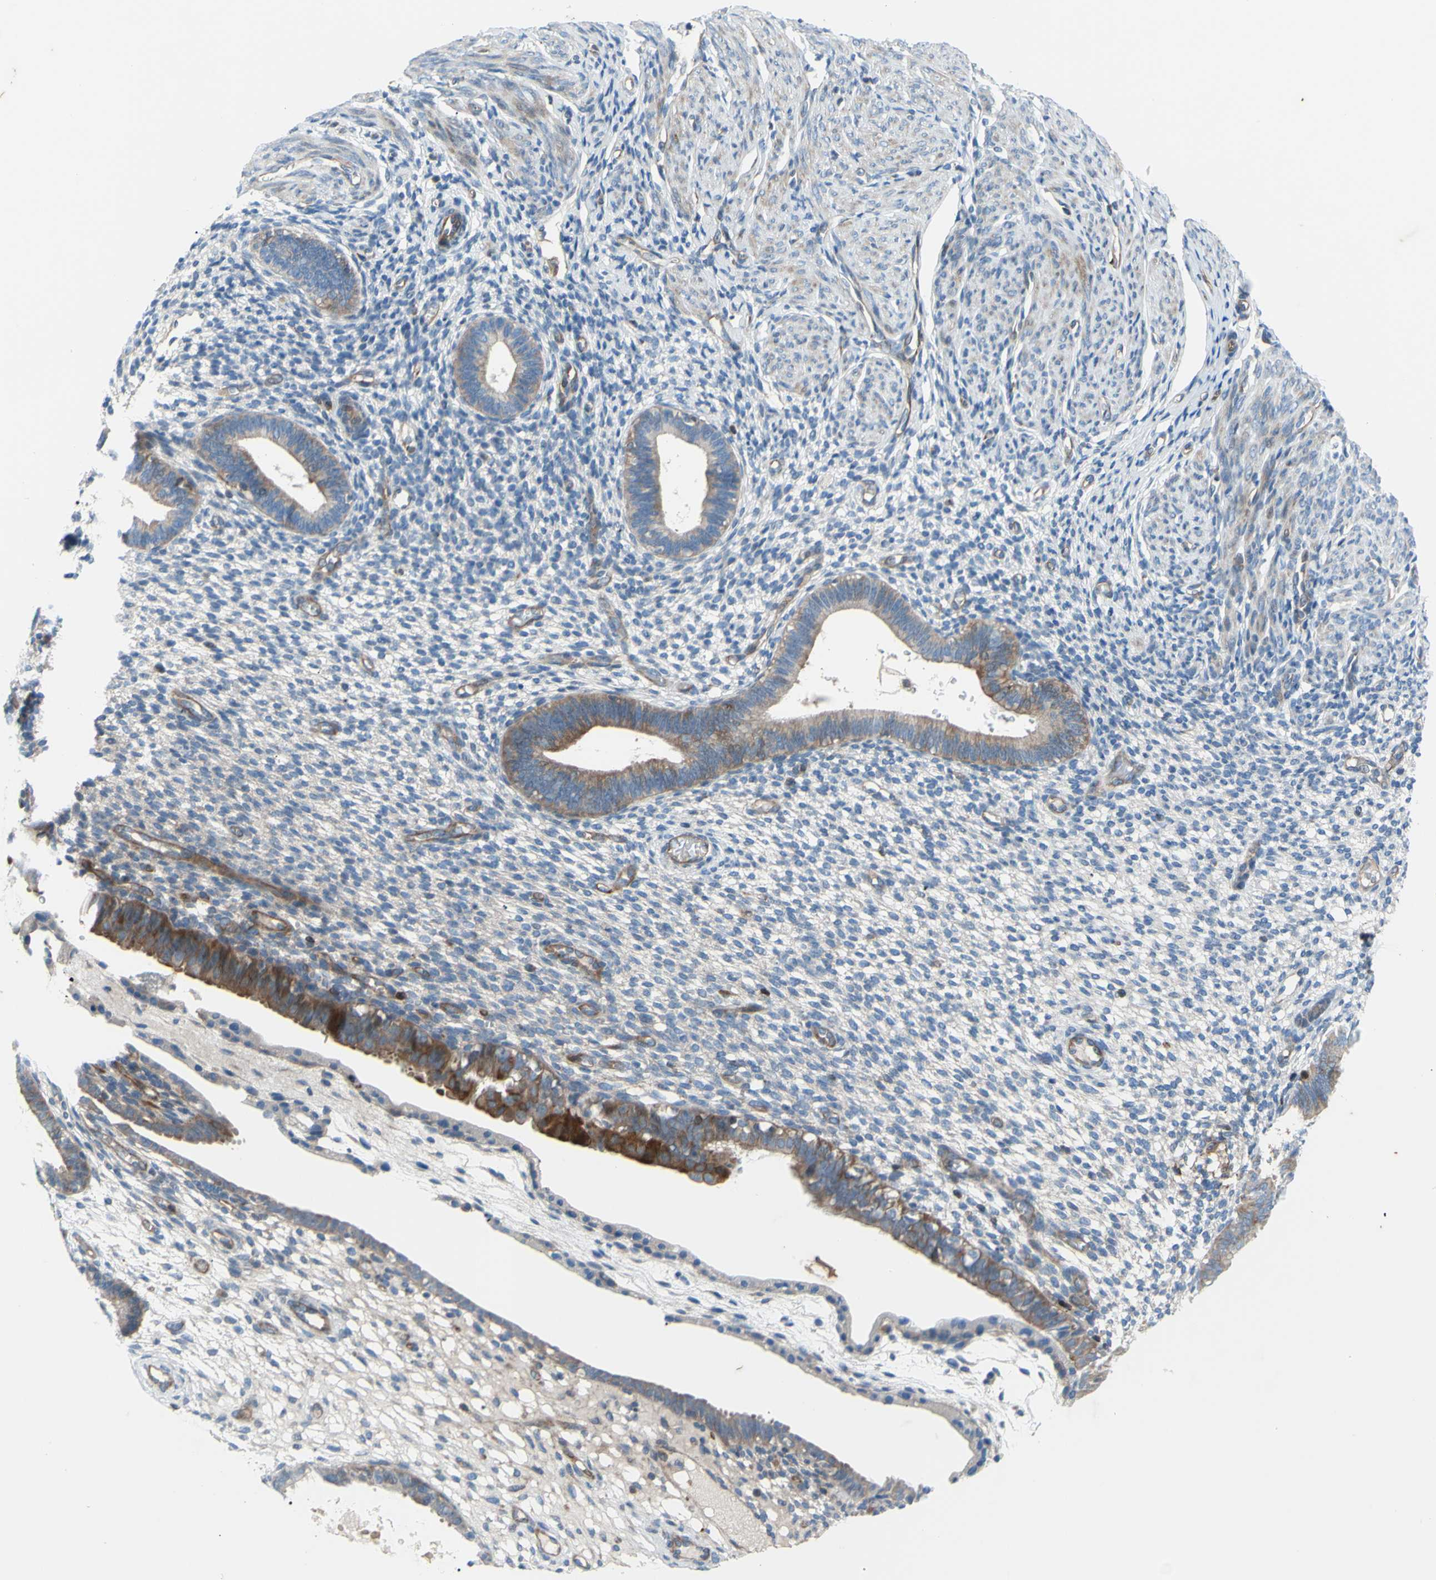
{"staining": {"intensity": "negative", "quantity": "none", "location": "none"}, "tissue": "endometrium", "cell_type": "Cells in endometrial stroma", "image_type": "normal", "snomed": [{"axis": "morphology", "description": "Normal tissue, NOS"}, {"axis": "topography", "description": "Endometrium"}], "caption": "Immunohistochemical staining of benign endometrium shows no significant staining in cells in endometrial stroma. (DAB immunohistochemistry, high magnification).", "gene": "PAK2", "patient": {"sex": "female", "age": 61}}